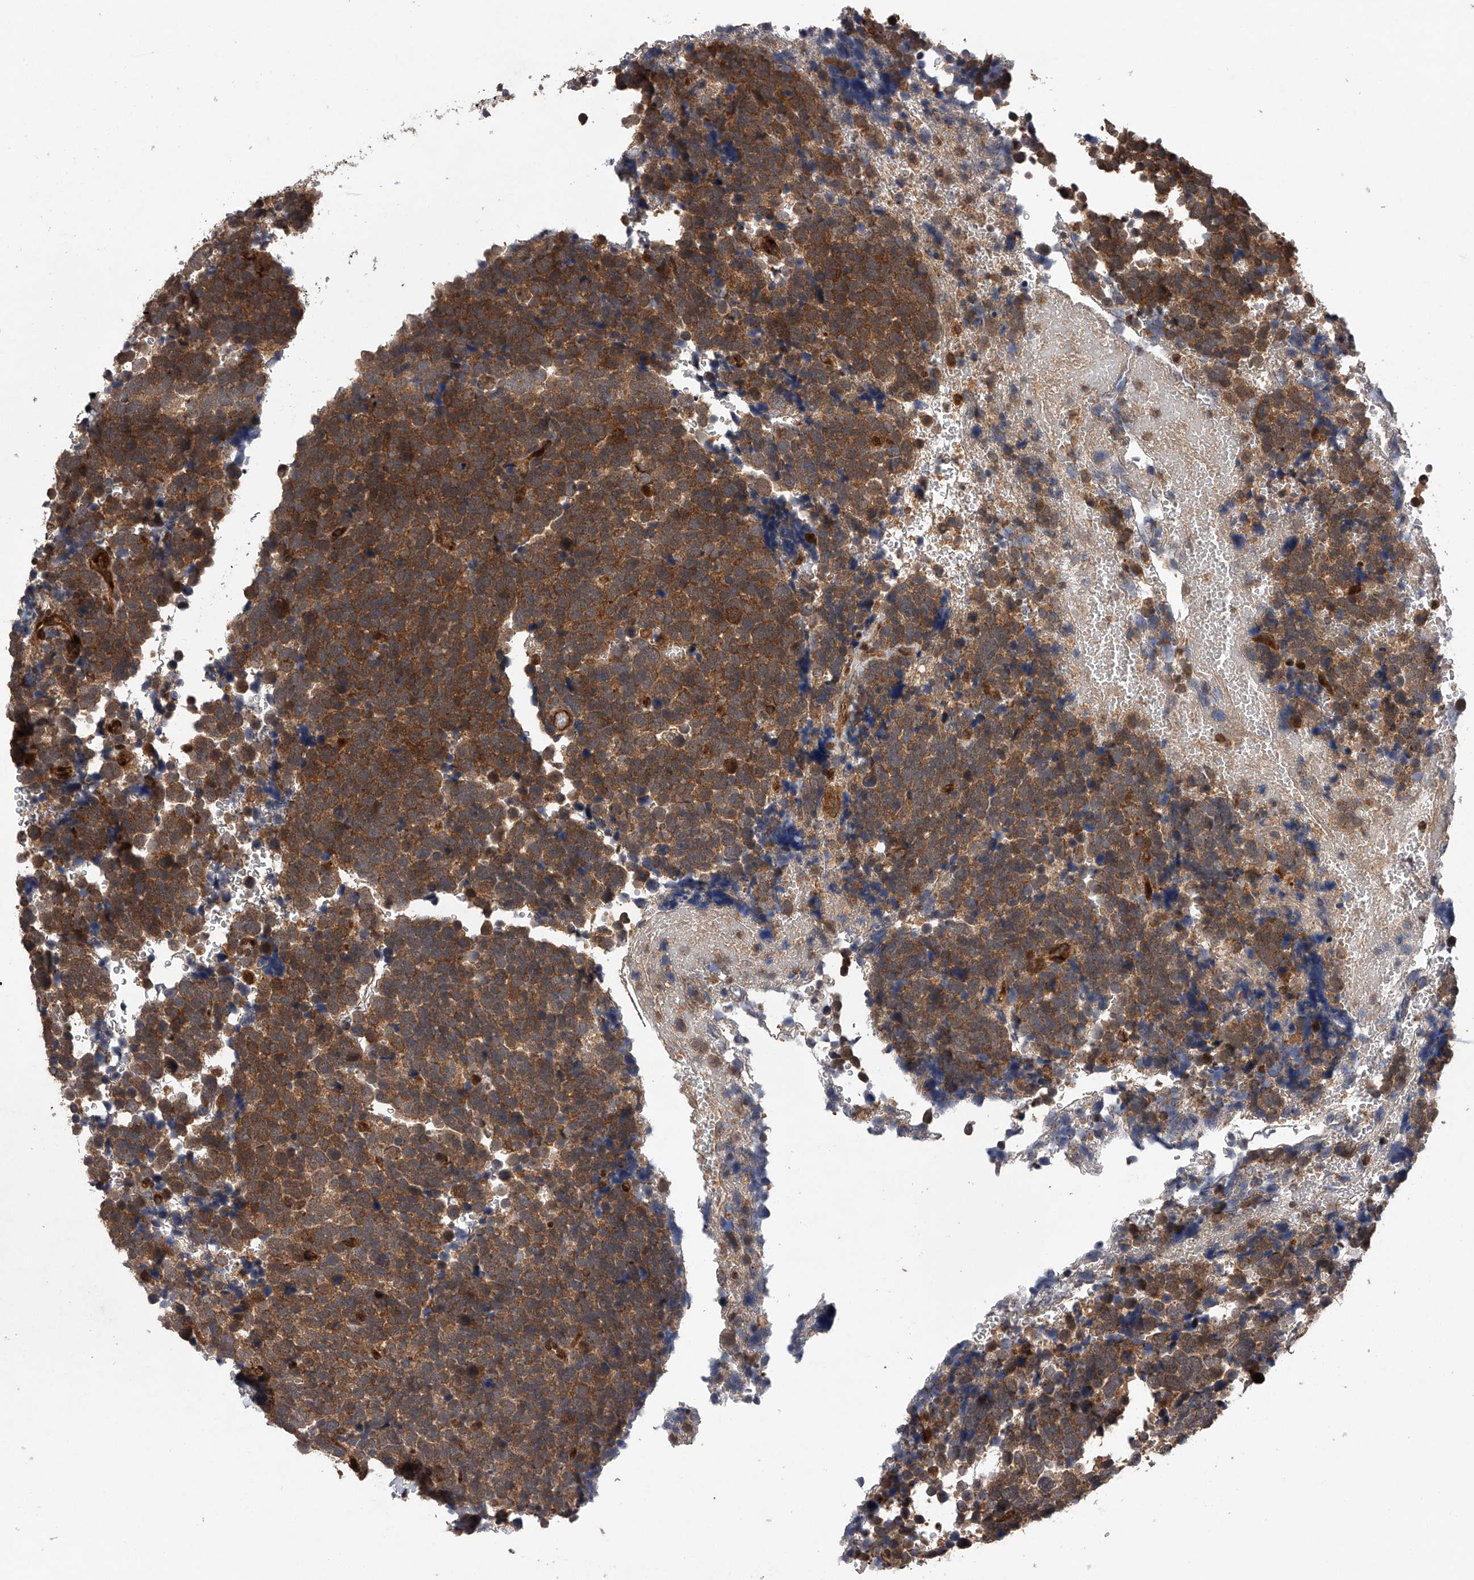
{"staining": {"intensity": "moderate", "quantity": ">75%", "location": "cytoplasmic/membranous"}, "tissue": "urothelial cancer", "cell_type": "Tumor cells", "image_type": "cancer", "snomed": [{"axis": "morphology", "description": "Urothelial carcinoma, High grade"}, {"axis": "topography", "description": "Urinary bladder"}], "caption": "Urothelial cancer stained for a protein shows moderate cytoplasmic/membranous positivity in tumor cells. (DAB = brown stain, brightfield microscopy at high magnification).", "gene": "MAP3K11", "patient": {"sex": "female", "age": 82}}